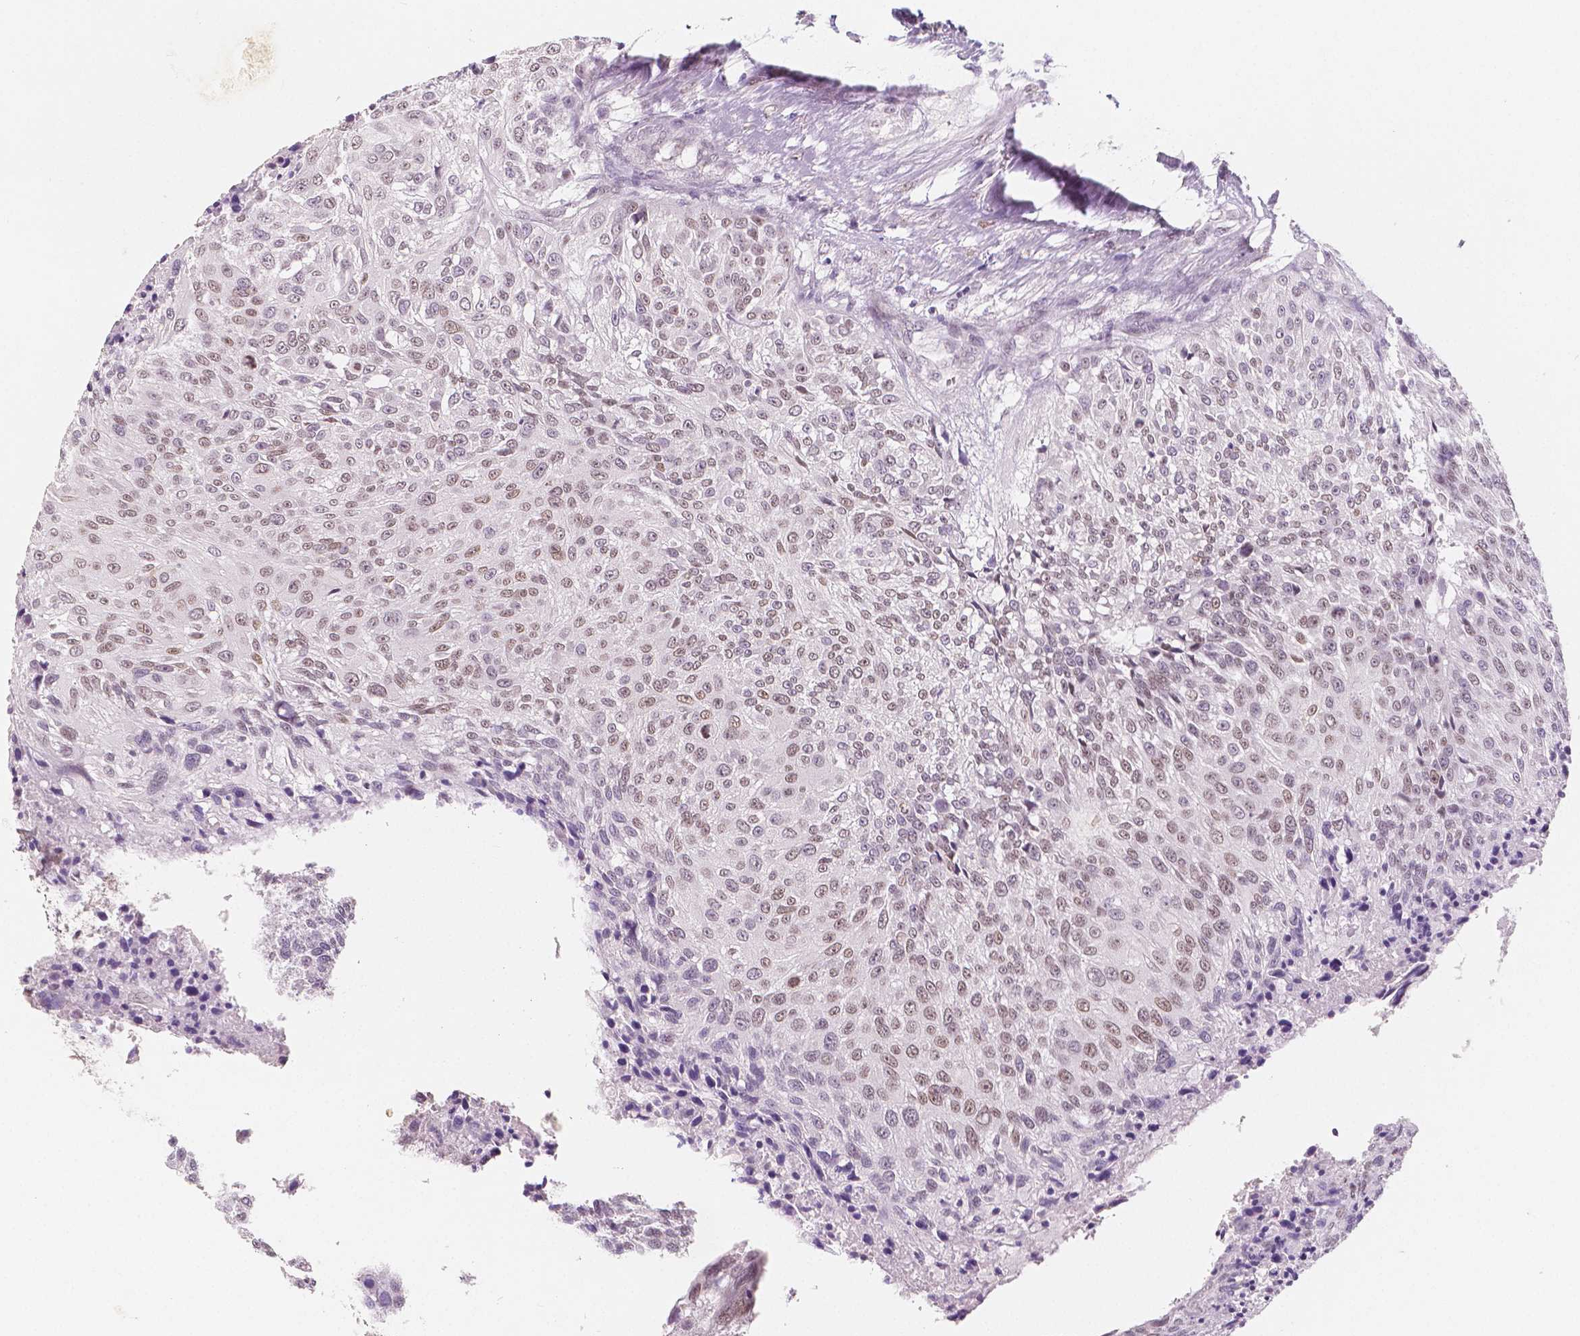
{"staining": {"intensity": "moderate", "quantity": "25%-75%", "location": "nuclear"}, "tissue": "urothelial cancer", "cell_type": "Tumor cells", "image_type": "cancer", "snomed": [{"axis": "morphology", "description": "Urothelial carcinoma, NOS"}, {"axis": "topography", "description": "Urinary bladder"}], "caption": "IHC (DAB) staining of transitional cell carcinoma displays moderate nuclear protein staining in approximately 25%-75% of tumor cells. The protein is stained brown, and the nuclei are stained in blue (DAB IHC with brightfield microscopy, high magnification).", "gene": "KDM5B", "patient": {"sex": "male", "age": 55}}